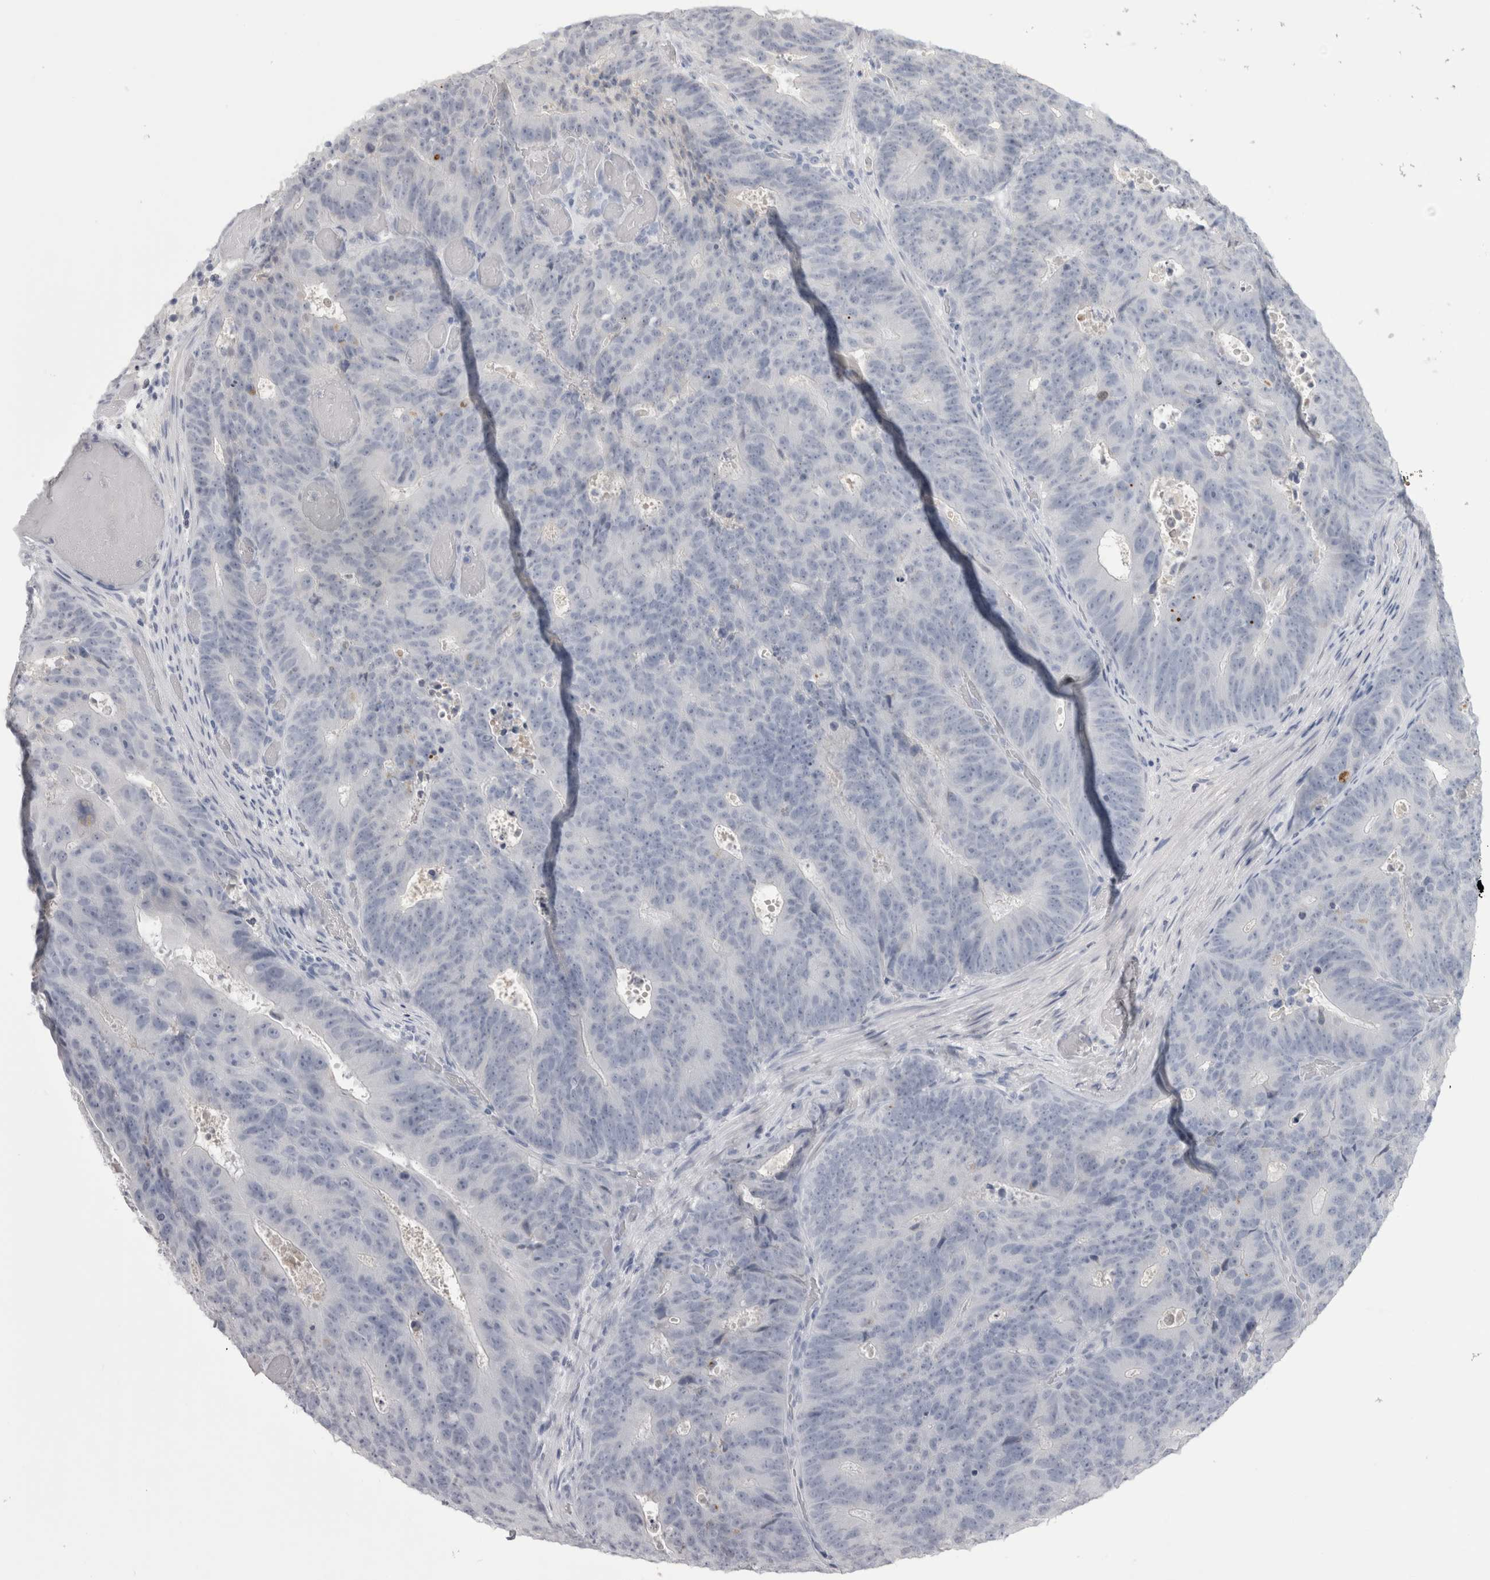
{"staining": {"intensity": "negative", "quantity": "none", "location": "none"}, "tissue": "colorectal cancer", "cell_type": "Tumor cells", "image_type": "cancer", "snomed": [{"axis": "morphology", "description": "Adenocarcinoma, NOS"}, {"axis": "topography", "description": "Colon"}], "caption": "IHC histopathology image of colorectal cancer (adenocarcinoma) stained for a protein (brown), which exhibits no expression in tumor cells.", "gene": "ADAM2", "patient": {"sex": "male", "age": 87}}